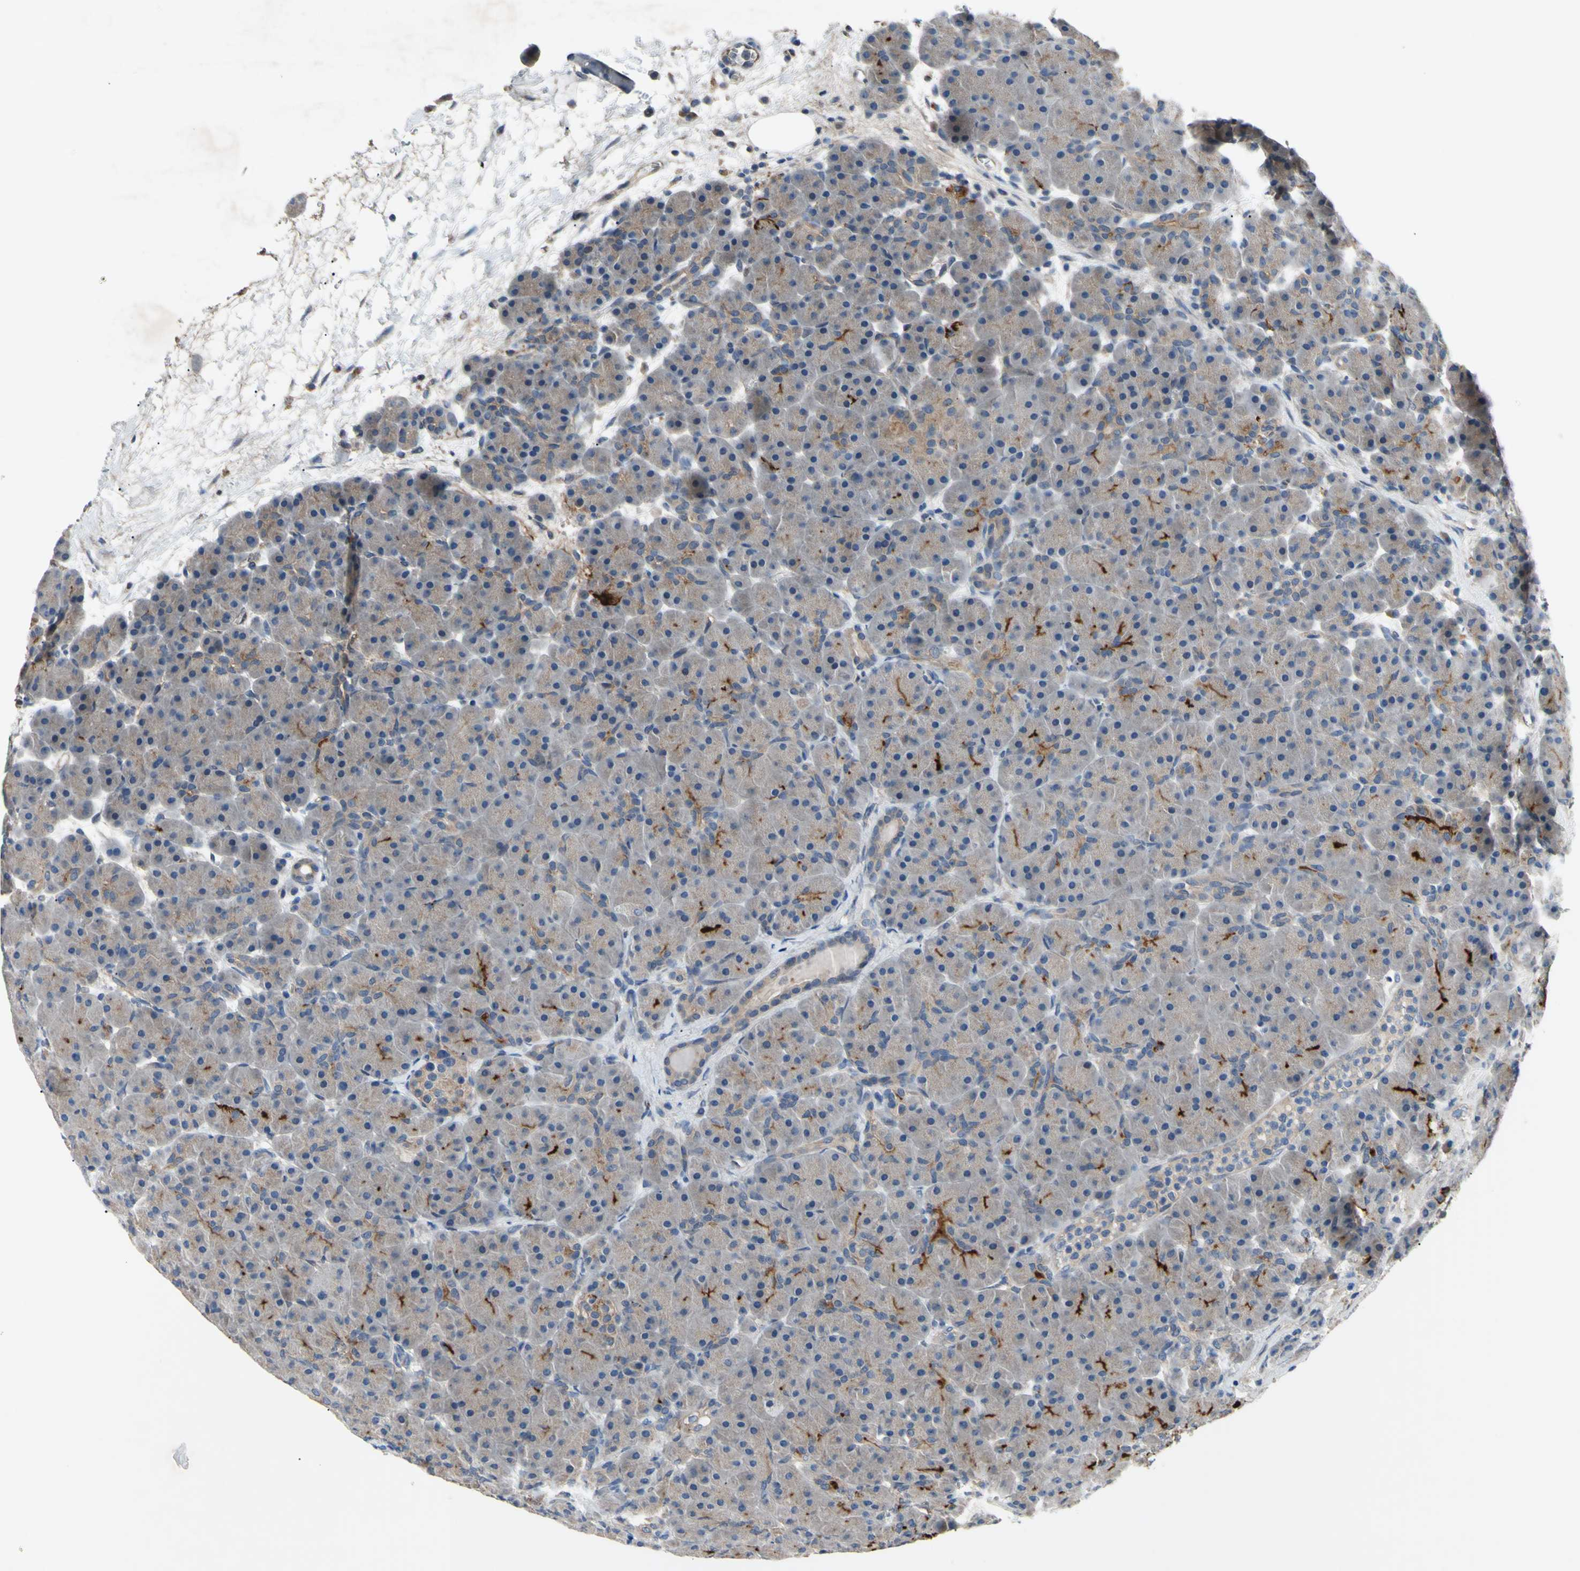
{"staining": {"intensity": "strong", "quantity": "<25%", "location": "cytoplasmic/membranous"}, "tissue": "pancreas", "cell_type": "Exocrine glandular cells", "image_type": "normal", "snomed": [{"axis": "morphology", "description": "Normal tissue, NOS"}, {"axis": "topography", "description": "Pancreas"}], "caption": "Benign pancreas displays strong cytoplasmic/membranous positivity in about <25% of exocrine glandular cells (DAB IHC with brightfield microscopy, high magnification)..", "gene": "HILPDA", "patient": {"sex": "male", "age": 66}}